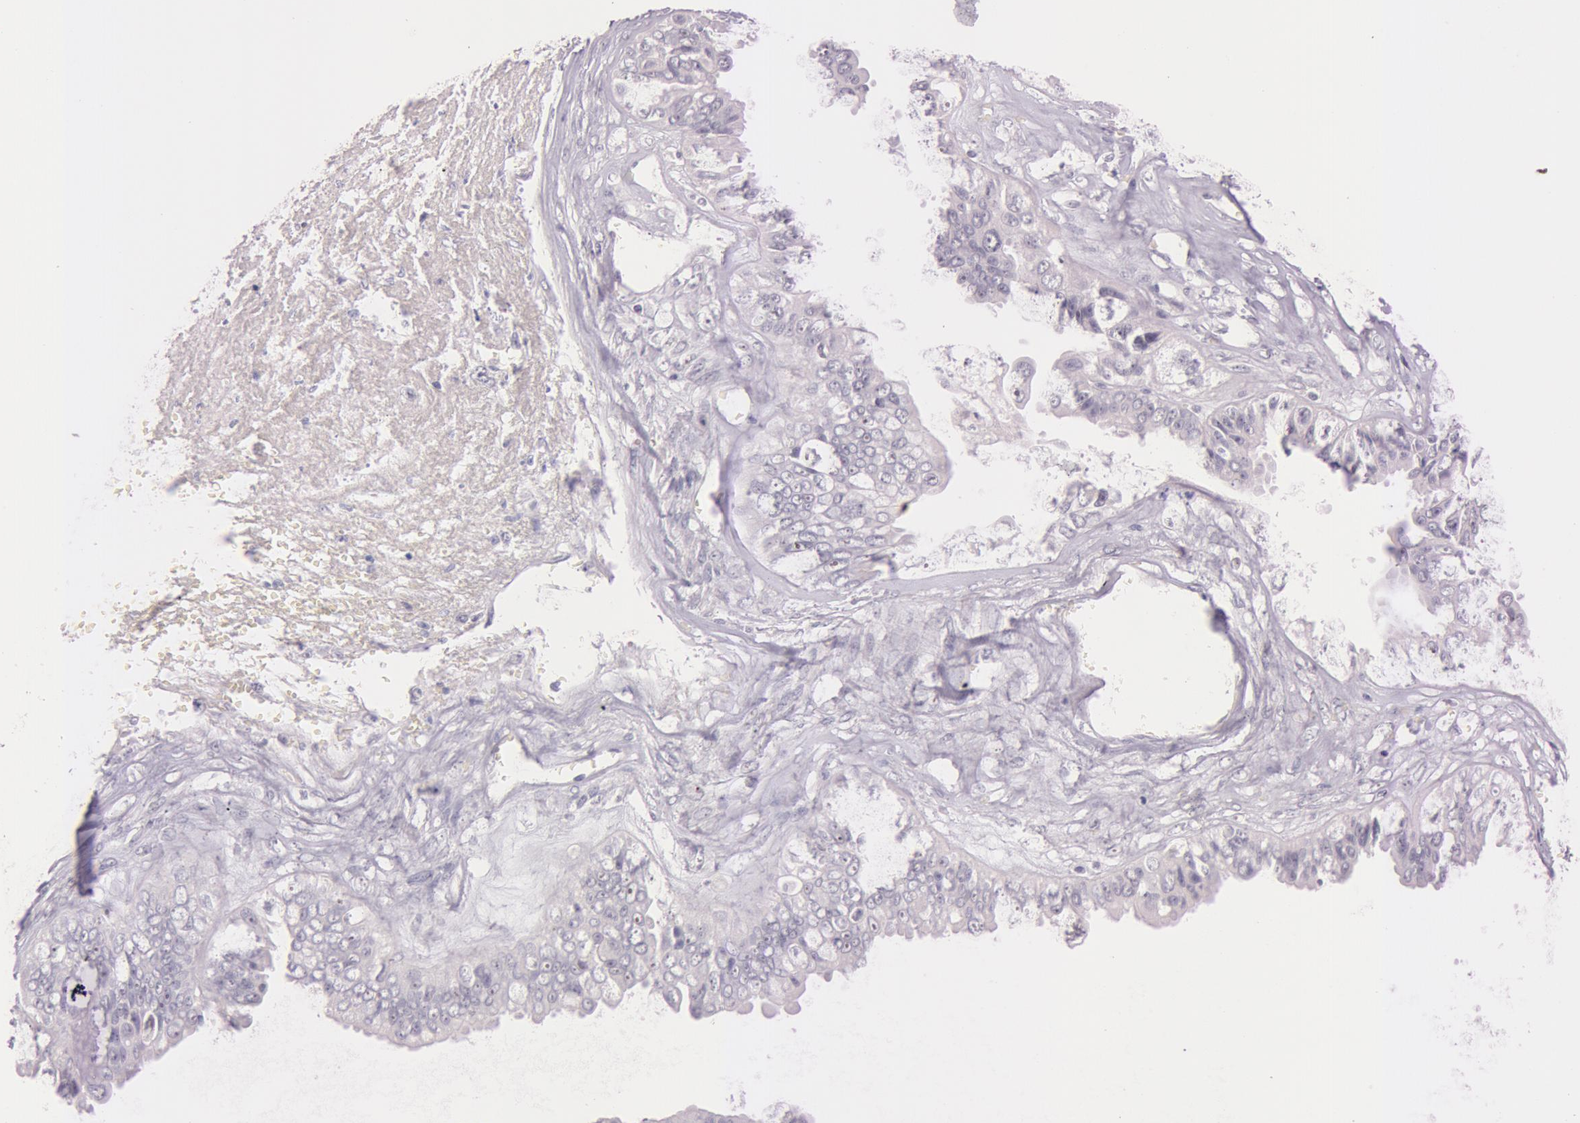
{"staining": {"intensity": "negative", "quantity": "none", "location": "none"}, "tissue": "ovarian cancer", "cell_type": "Tumor cells", "image_type": "cancer", "snomed": [{"axis": "morphology", "description": "Carcinoma, endometroid"}, {"axis": "topography", "description": "Ovary"}], "caption": "Immunohistochemical staining of ovarian cancer reveals no significant staining in tumor cells.", "gene": "FBL", "patient": {"sex": "female", "age": 85}}